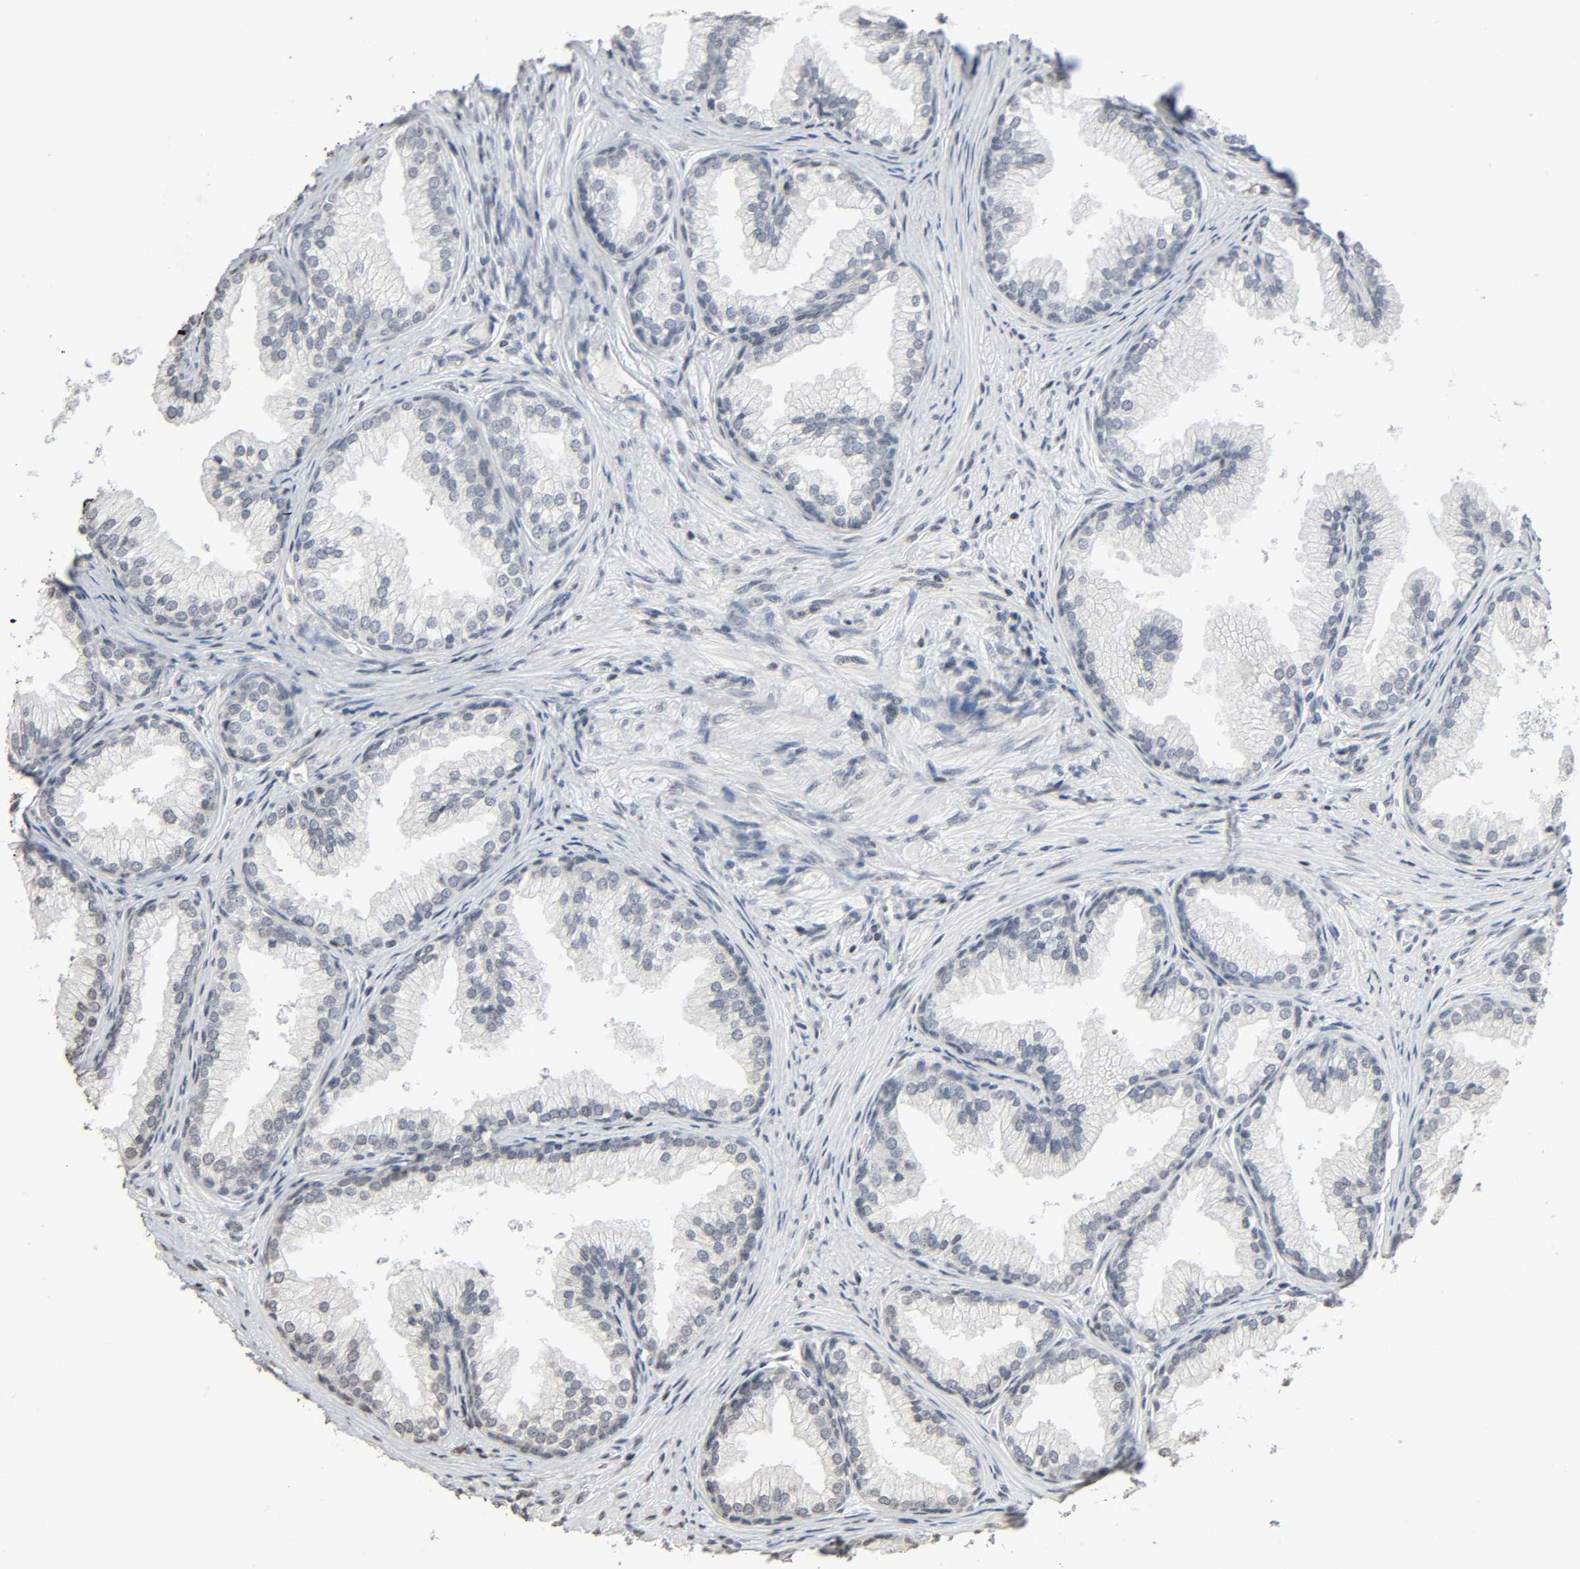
{"staining": {"intensity": "negative", "quantity": "none", "location": "none"}, "tissue": "prostate", "cell_type": "Glandular cells", "image_type": "normal", "snomed": [{"axis": "morphology", "description": "Normal tissue, NOS"}, {"axis": "topography", "description": "Prostate"}], "caption": "This is a image of IHC staining of benign prostate, which shows no positivity in glandular cells.", "gene": "STK4", "patient": {"sex": "male", "age": 76}}